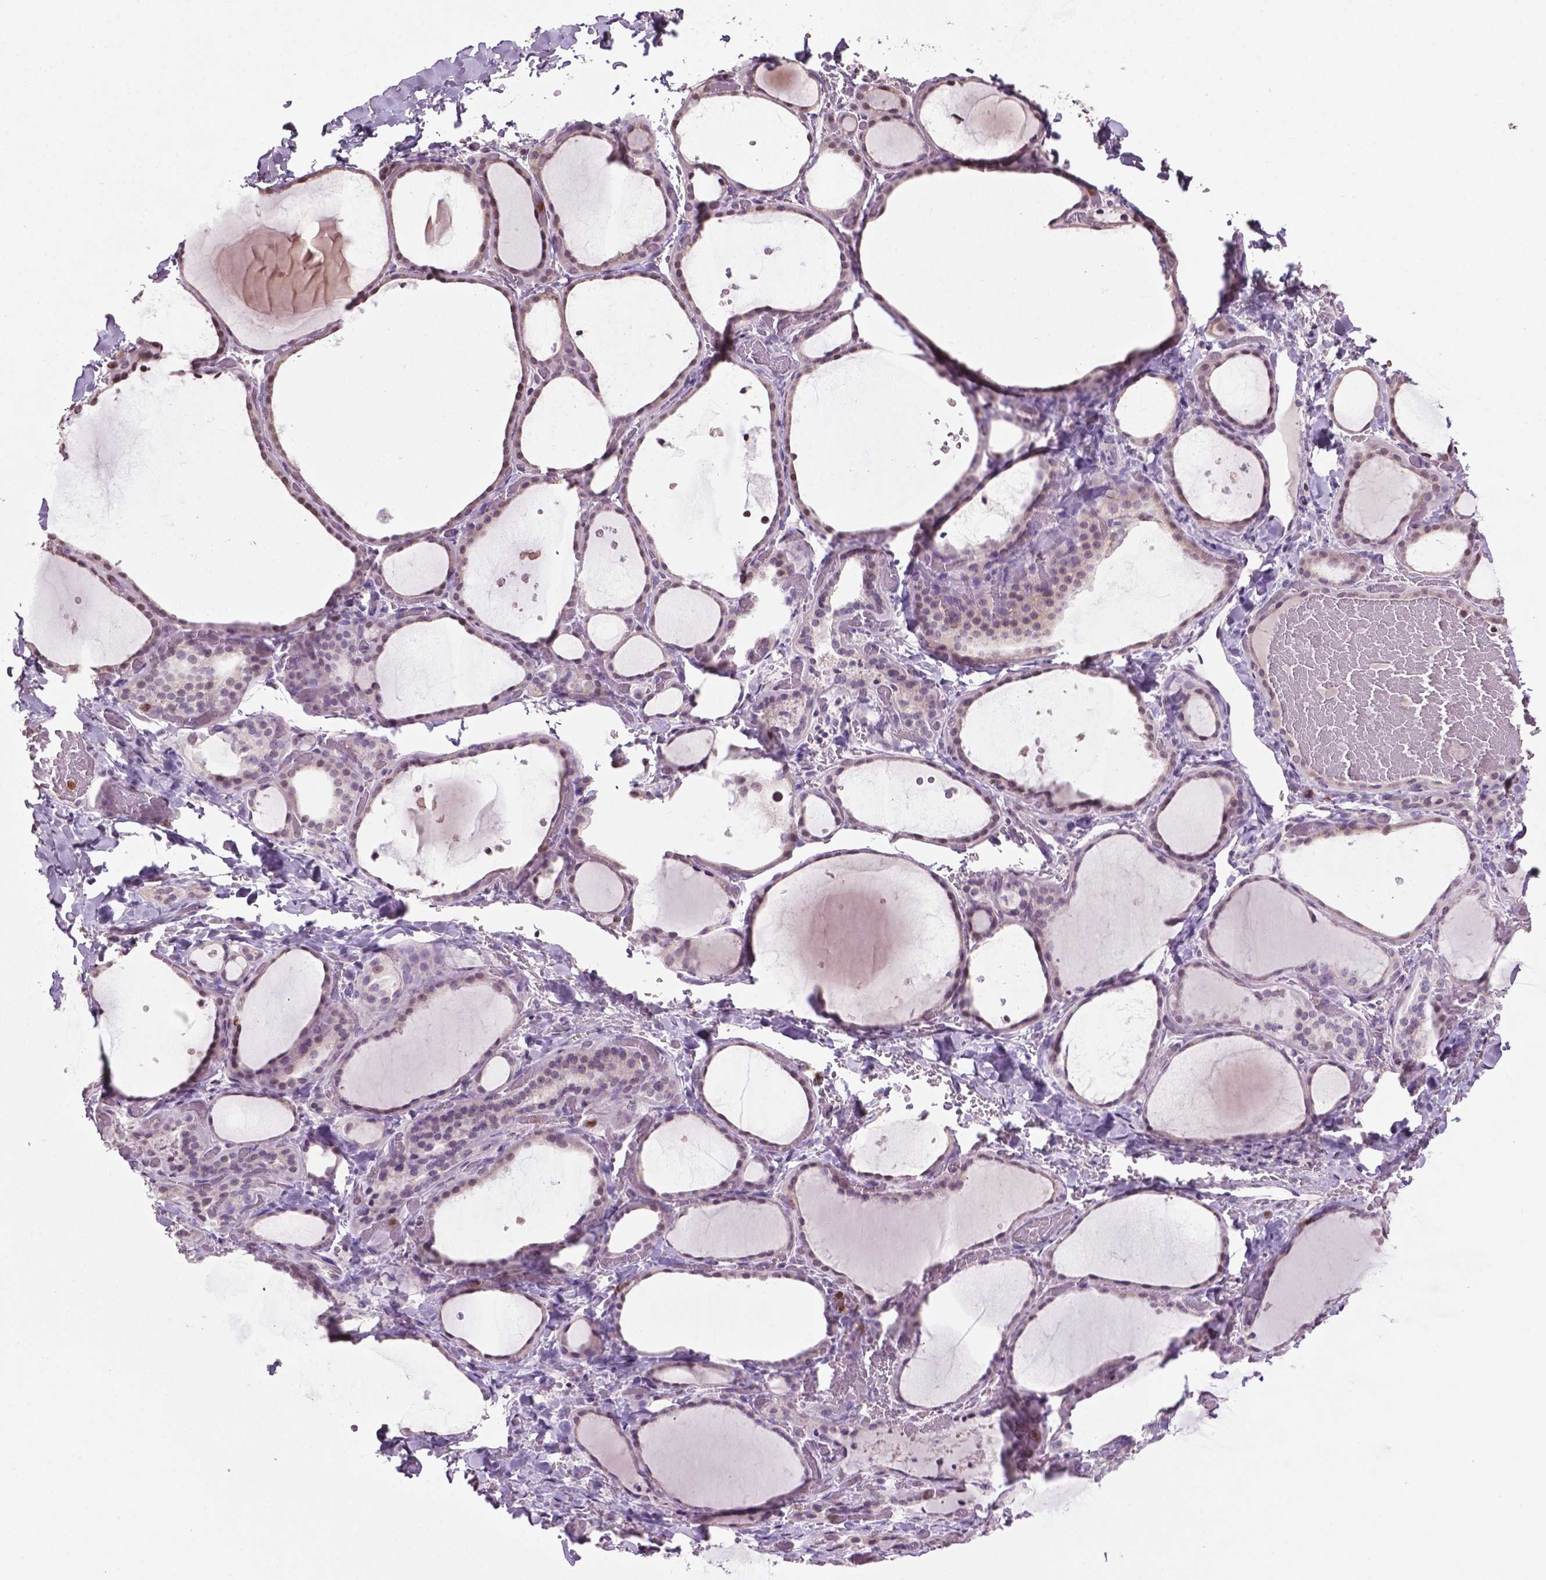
{"staining": {"intensity": "weak", "quantity": "<25%", "location": "nuclear"}, "tissue": "thyroid gland", "cell_type": "Glandular cells", "image_type": "normal", "snomed": [{"axis": "morphology", "description": "Normal tissue, NOS"}, {"axis": "topography", "description": "Thyroid gland"}], "caption": "Immunohistochemistry (IHC) image of normal thyroid gland: thyroid gland stained with DAB (3,3'-diaminobenzidine) reveals no significant protein staining in glandular cells. (Brightfield microscopy of DAB IHC at high magnification).", "gene": "NTNG2", "patient": {"sex": "female", "age": 36}}